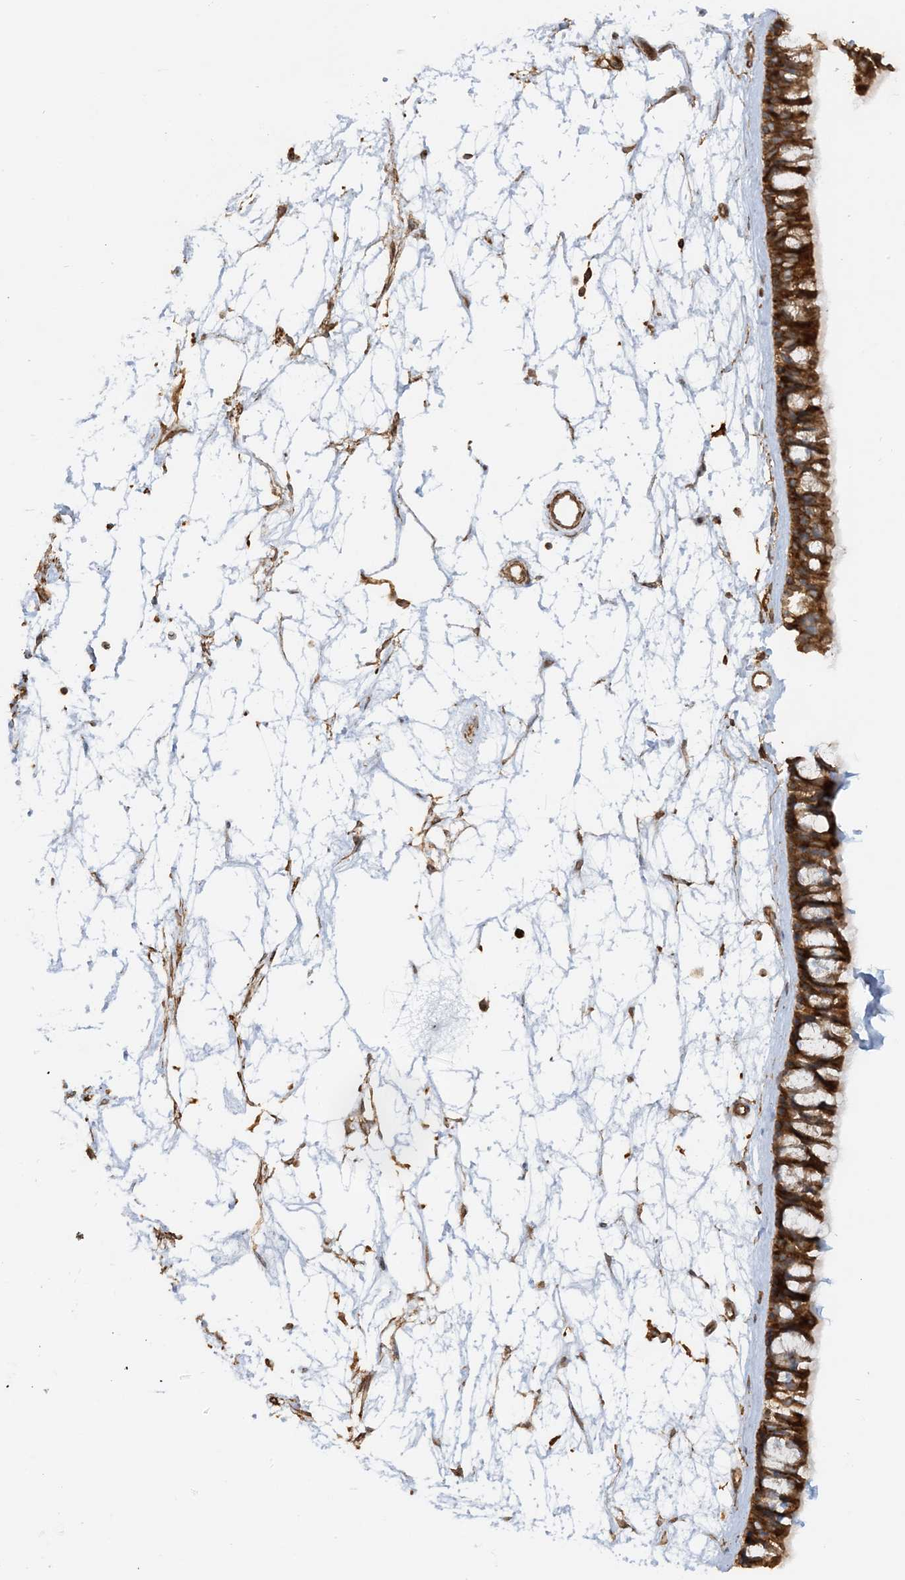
{"staining": {"intensity": "strong", "quantity": ">75%", "location": "cytoplasmic/membranous"}, "tissue": "nasopharynx", "cell_type": "Respiratory epithelial cells", "image_type": "normal", "snomed": [{"axis": "morphology", "description": "Normal tissue, NOS"}, {"axis": "topography", "description": "Nasopharynx"}], "caption": "The micrograph displays immunohistochemical staining of normal nasopharynx. There is strong cytoplasmic/membranous expression is identified in approximately >75% of respiratory epithelial cells.", "gene": "STAM2", "patient": {"sex": "male", "age": 64}}